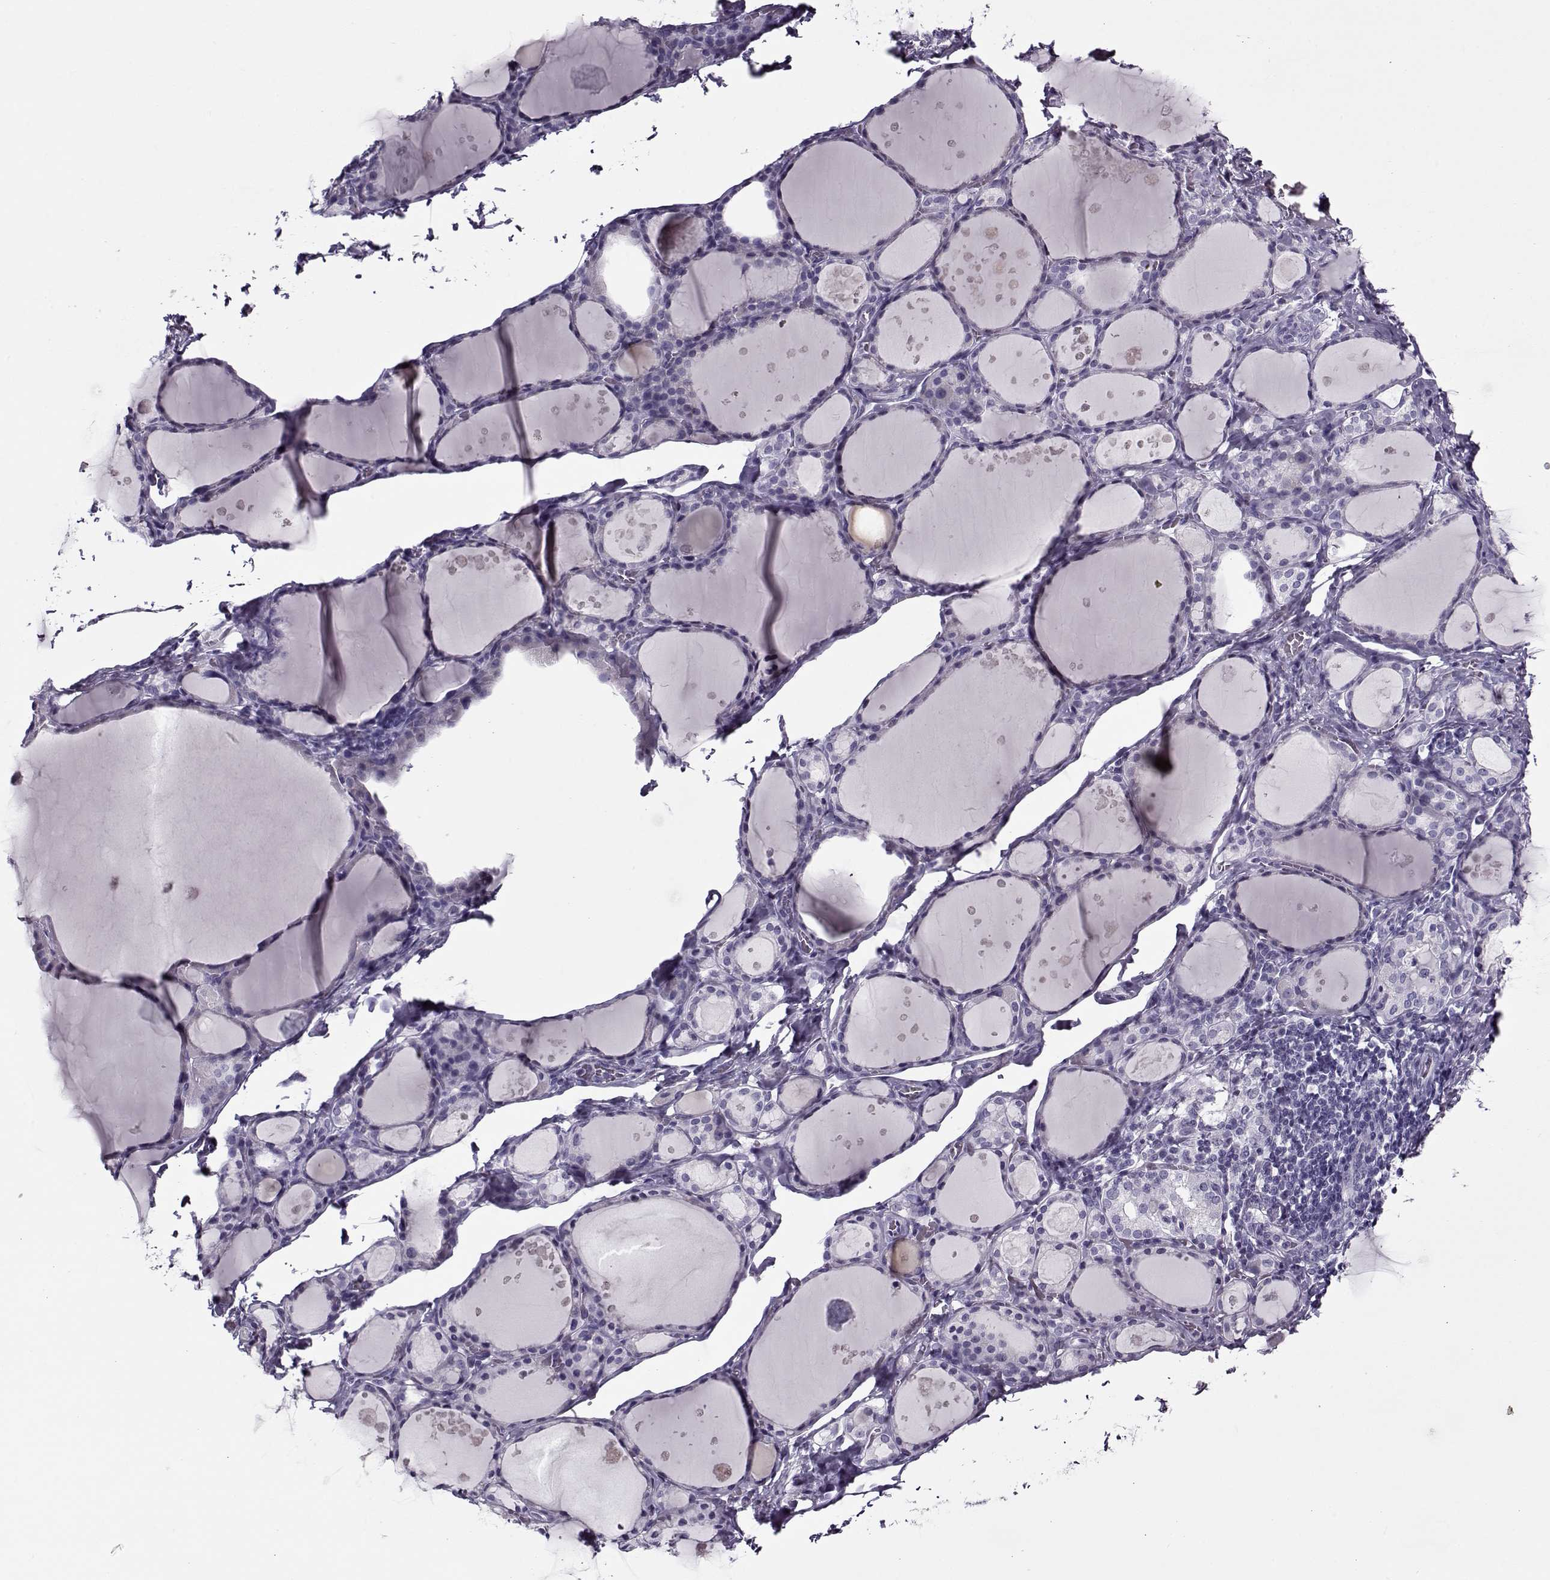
{"staining": {"intensity": "negative", "quantity": "none", "location": "none"}, "tissue": "thyroid gland", "cell_type": "Glandular cells", "image_type": "normal", "snomed": [{"axis": "morphology", "description": "Normal tissue, NOS"}, {"axis": "topography", "description": "Thyroid gland"}], "caption": "Immunohistochemical staining of benign human thyroid gland displays no significant positivity in glandular cells.", "gene": "GAGE10", "patient": {"sex": "male", "age": 68}}